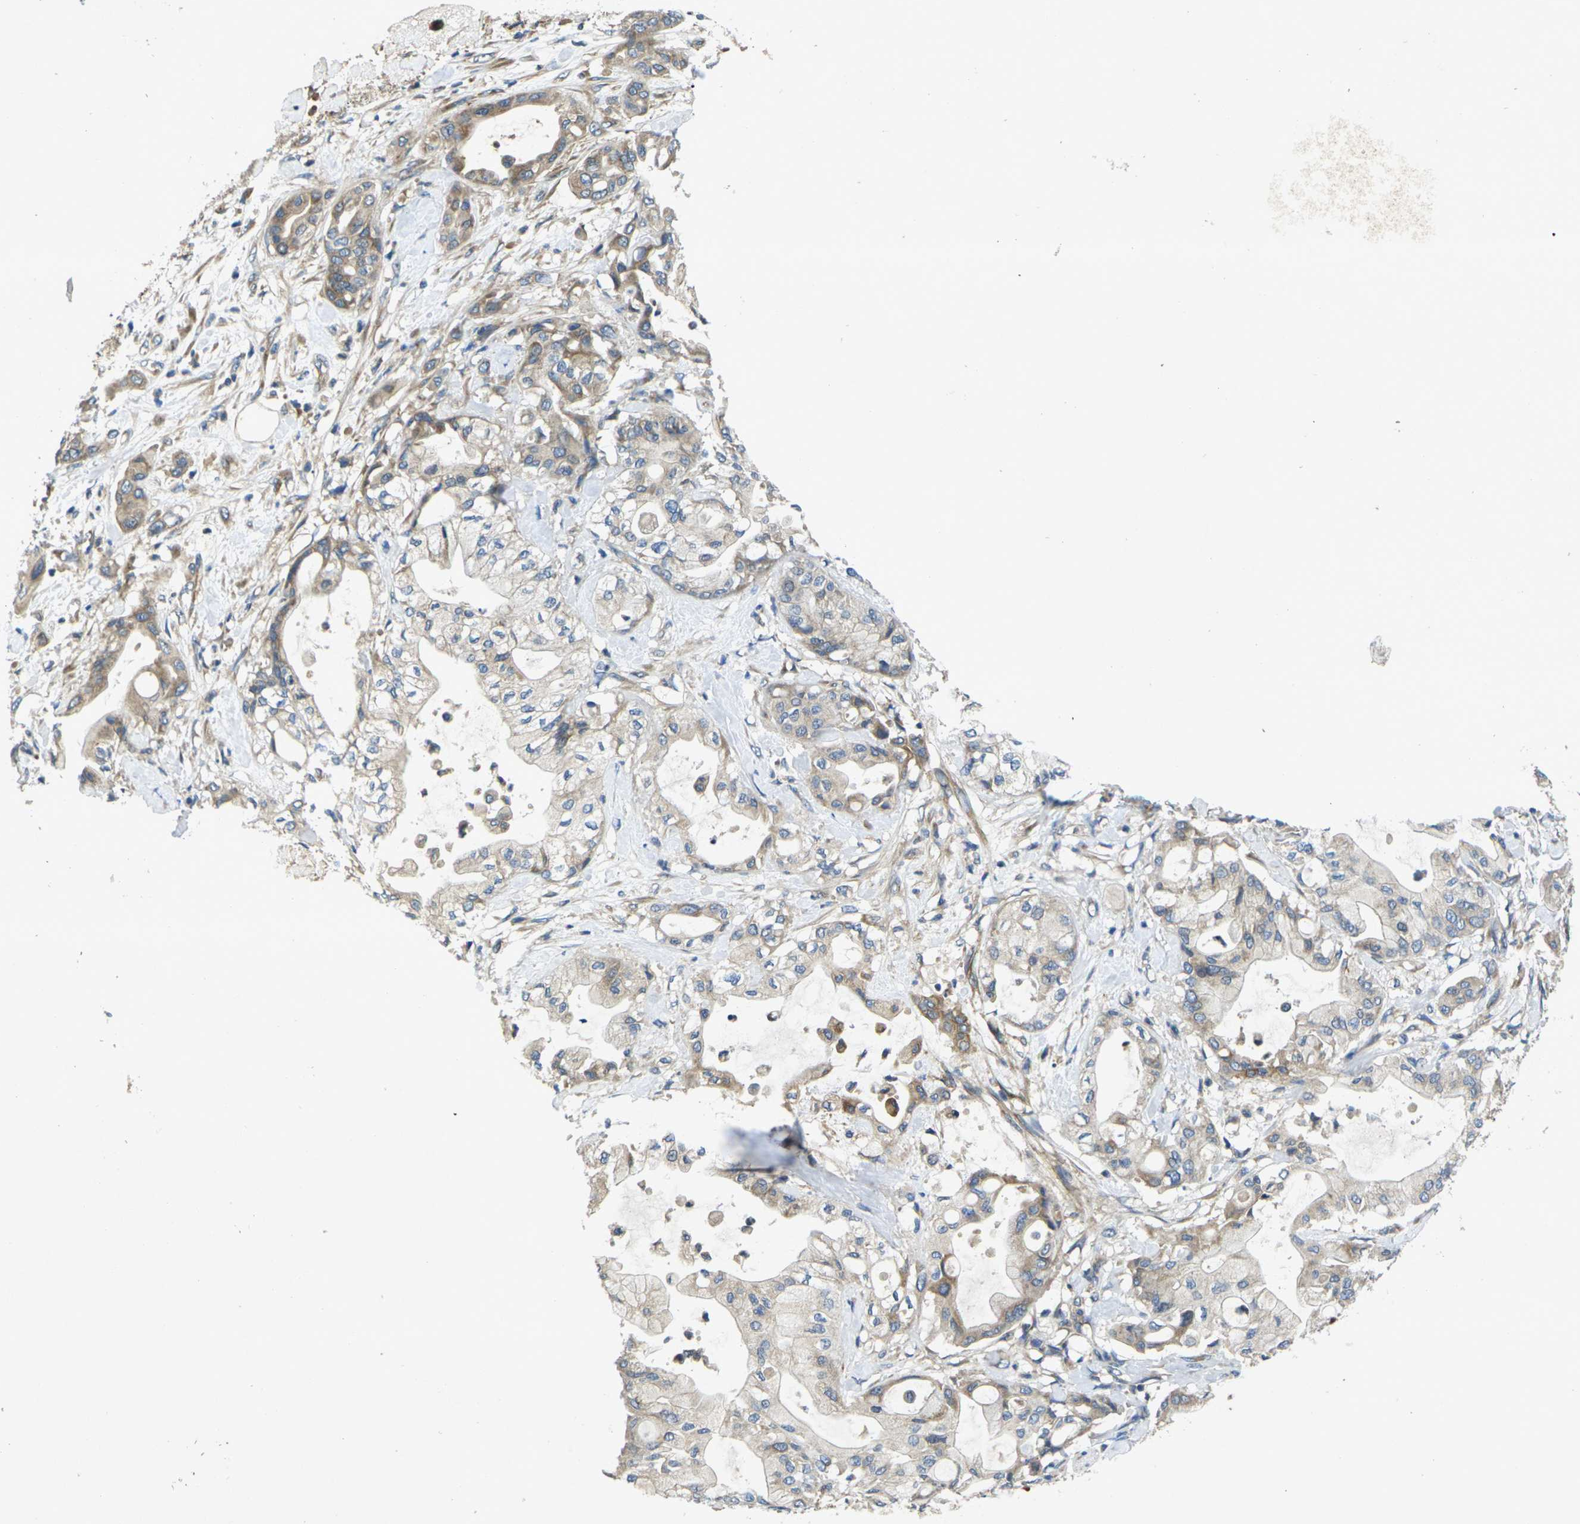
{"staining": {"intensity": "moderate", "quantity": "25%-75%", "location": "cytoplasmic/membranous"}, "tissue": "pancreatic cancer", "cell_type": "Tumor cells", "image_type": "cancer", "snomed": [{"axis": "morphology", "description": "Adenocarcinoma, NOS"}, {"axis": "morphology", "description": "Adenocarcinoma, metastatic, NOS"}, {"axis": "topography", "description": "Lymph node"}, {"axis": "topography", "description": "Pancreas"}, {"axis": "topography", "description": "Duodenum"}], "caption": "Protein expression analysis of human metastatic adenocarcinoma (pancreatic) reveals moderate cytoplasmic/membranous expression in approximately 25%-75% of tumor cells. (brown staining indicates protein expression, while blue staining denotes nuclei).", "gene": "KIF1B", "patient": {"sex": "female", "age": 64}}